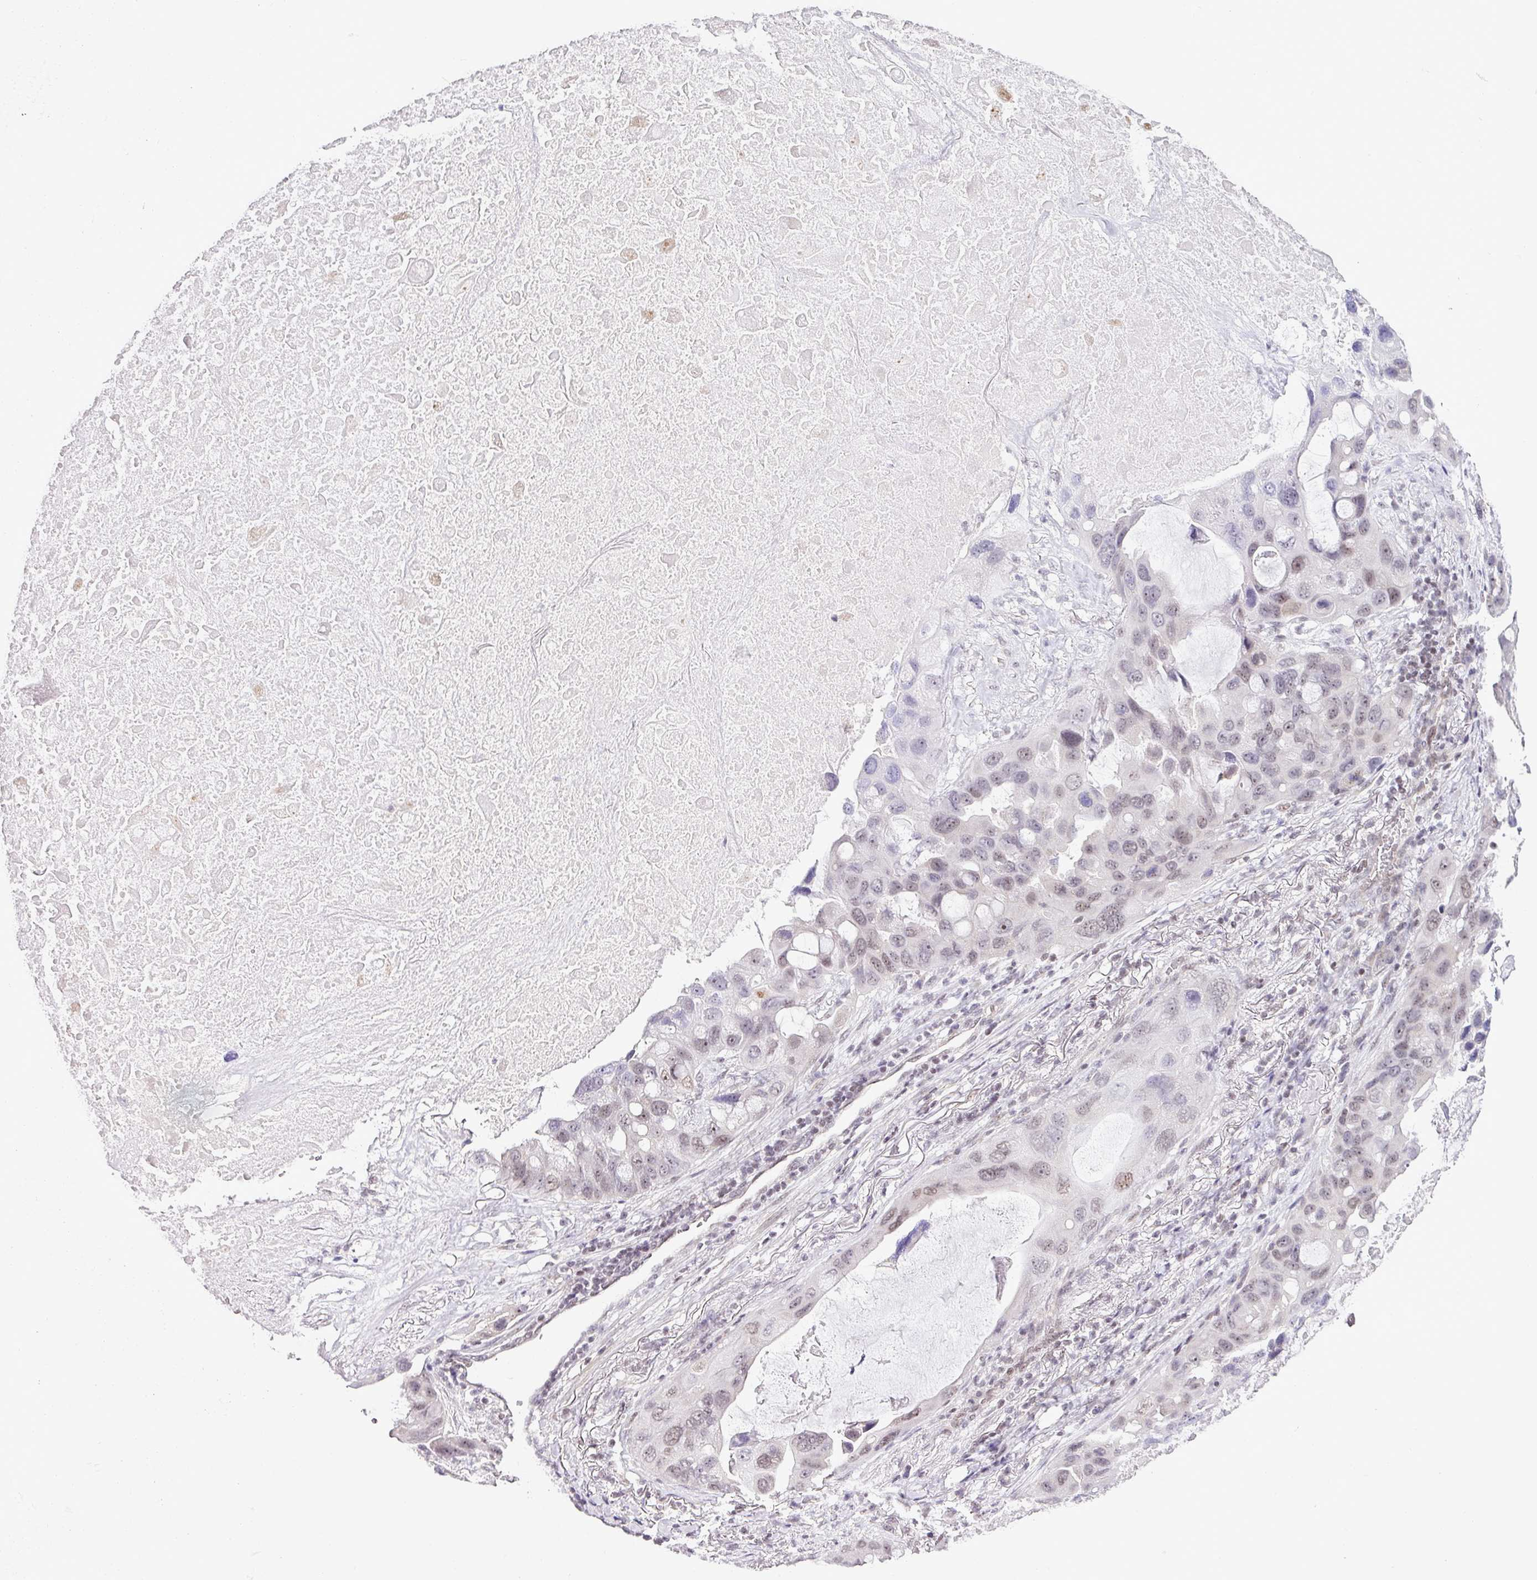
{"staining": {"intensity": "weak", "quantity": "<25%", "location": "nuclear"}, "tissue": "lung cancer", "cell_type": "Tumor cells", "image_type": "cancer", "snomed": [{"axis": "morphology", "description": "Squamous cell carcinoma, NOS"}, {"axis": "topography", "description": "Lung"}], "caption": "An IHC histopathology image of lung squamous cell carcinoma is shown. There is no staining in tumor cells of lung squamous cell carcinoma.", "gene": "FAM32A", "patient": {"sex": "female", "age": 73}}